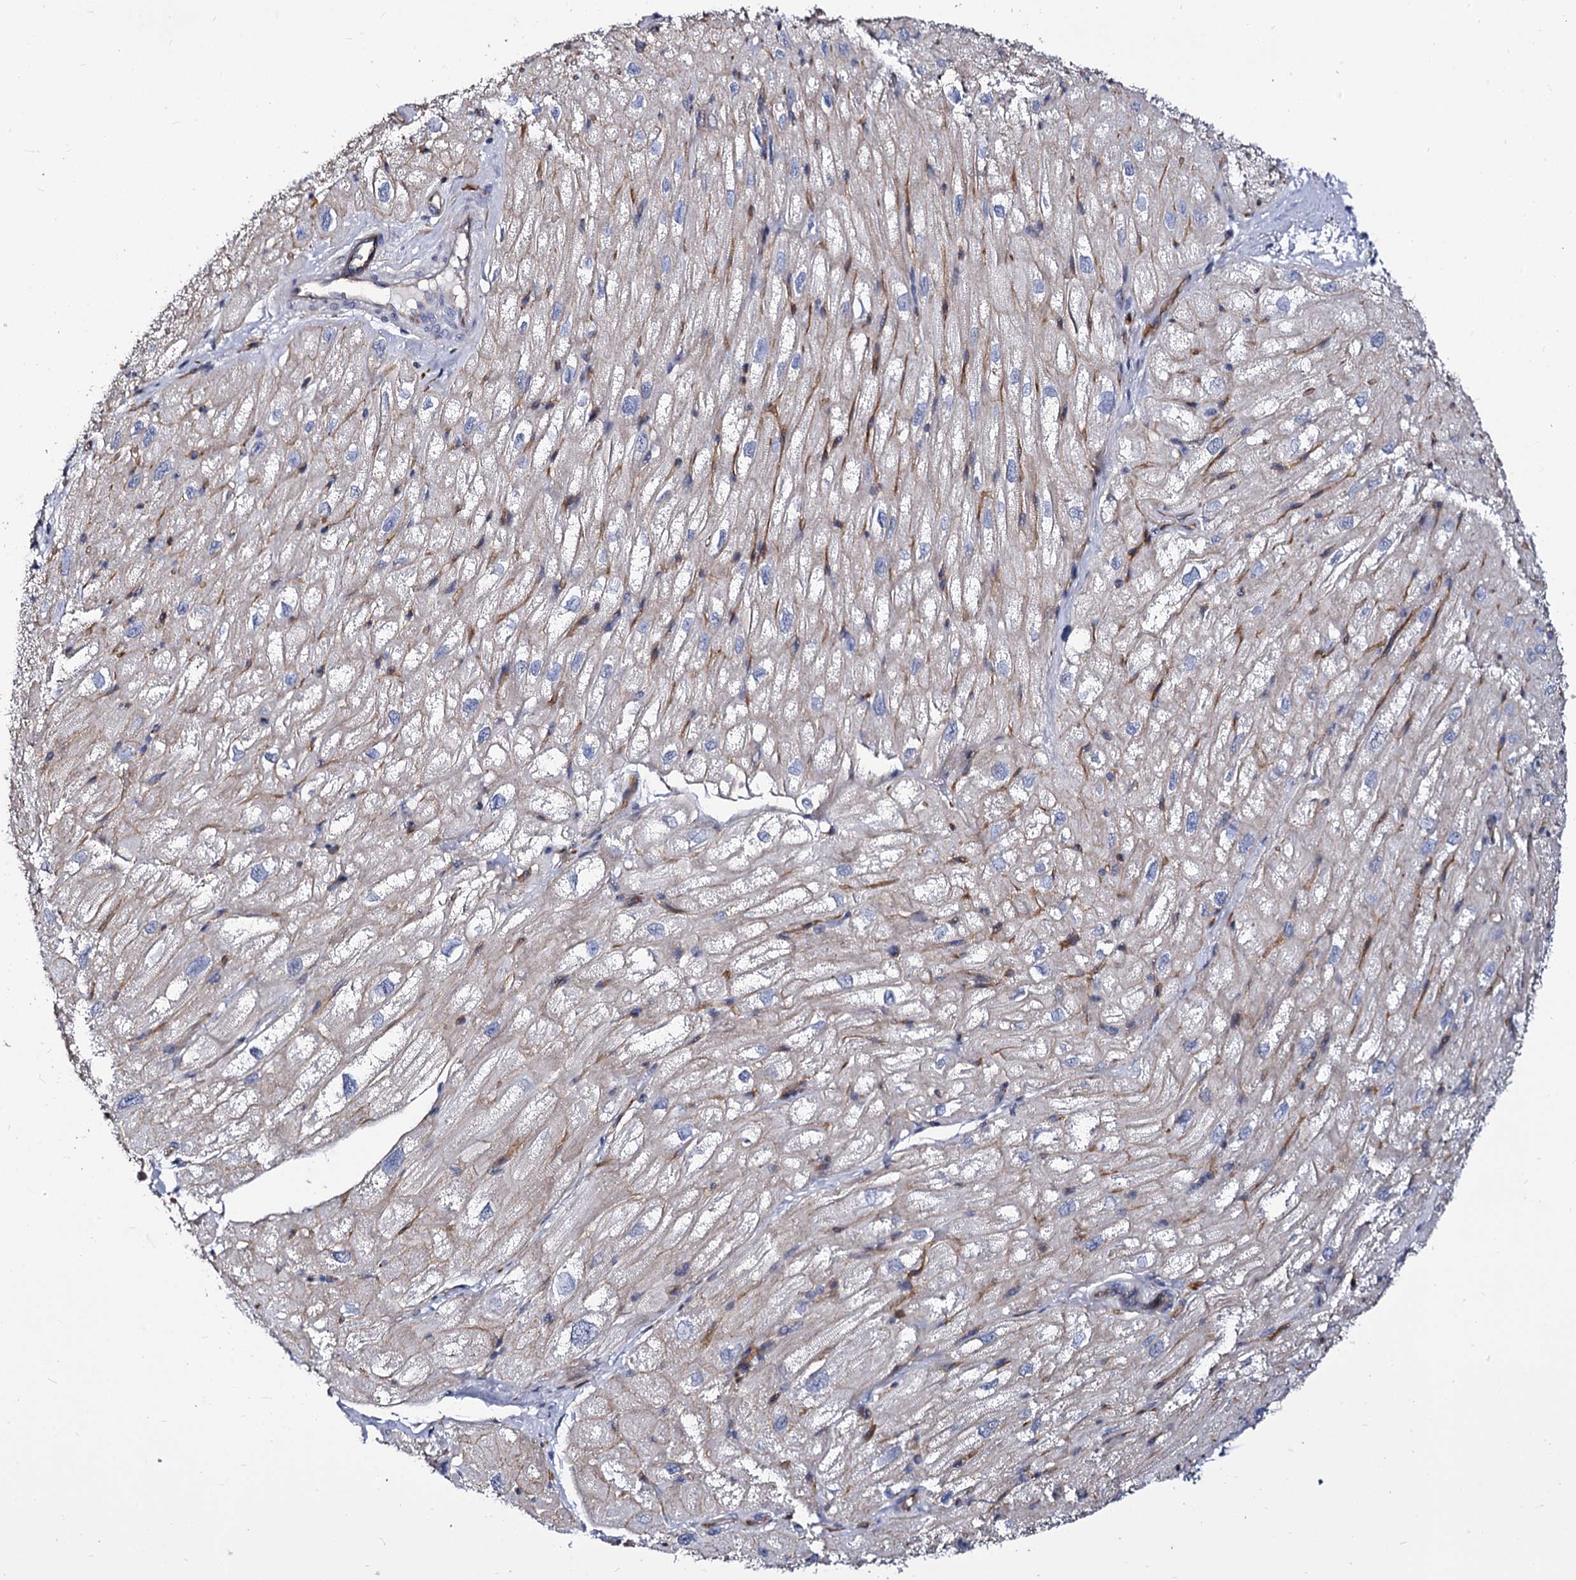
{"staining": {"intensity": "weak", "quantity": "<25%", "location": "cytoplasmic/membranous"}, "tissue": "heart muscle", "cell_type": "Cardiomyocytes", "image_type": "normal", "snomed": [{"axis": "morphology", "description": "Normal tissue, NOS"}, {"axis": "topography", "description": "Heart"}], "caption": "Immunohistochemistry of benign human heart muscle exhibits no staining in cardiomyocytes.", "gene": "CBFB", "patient": {"sex": "male", "age": 50}}